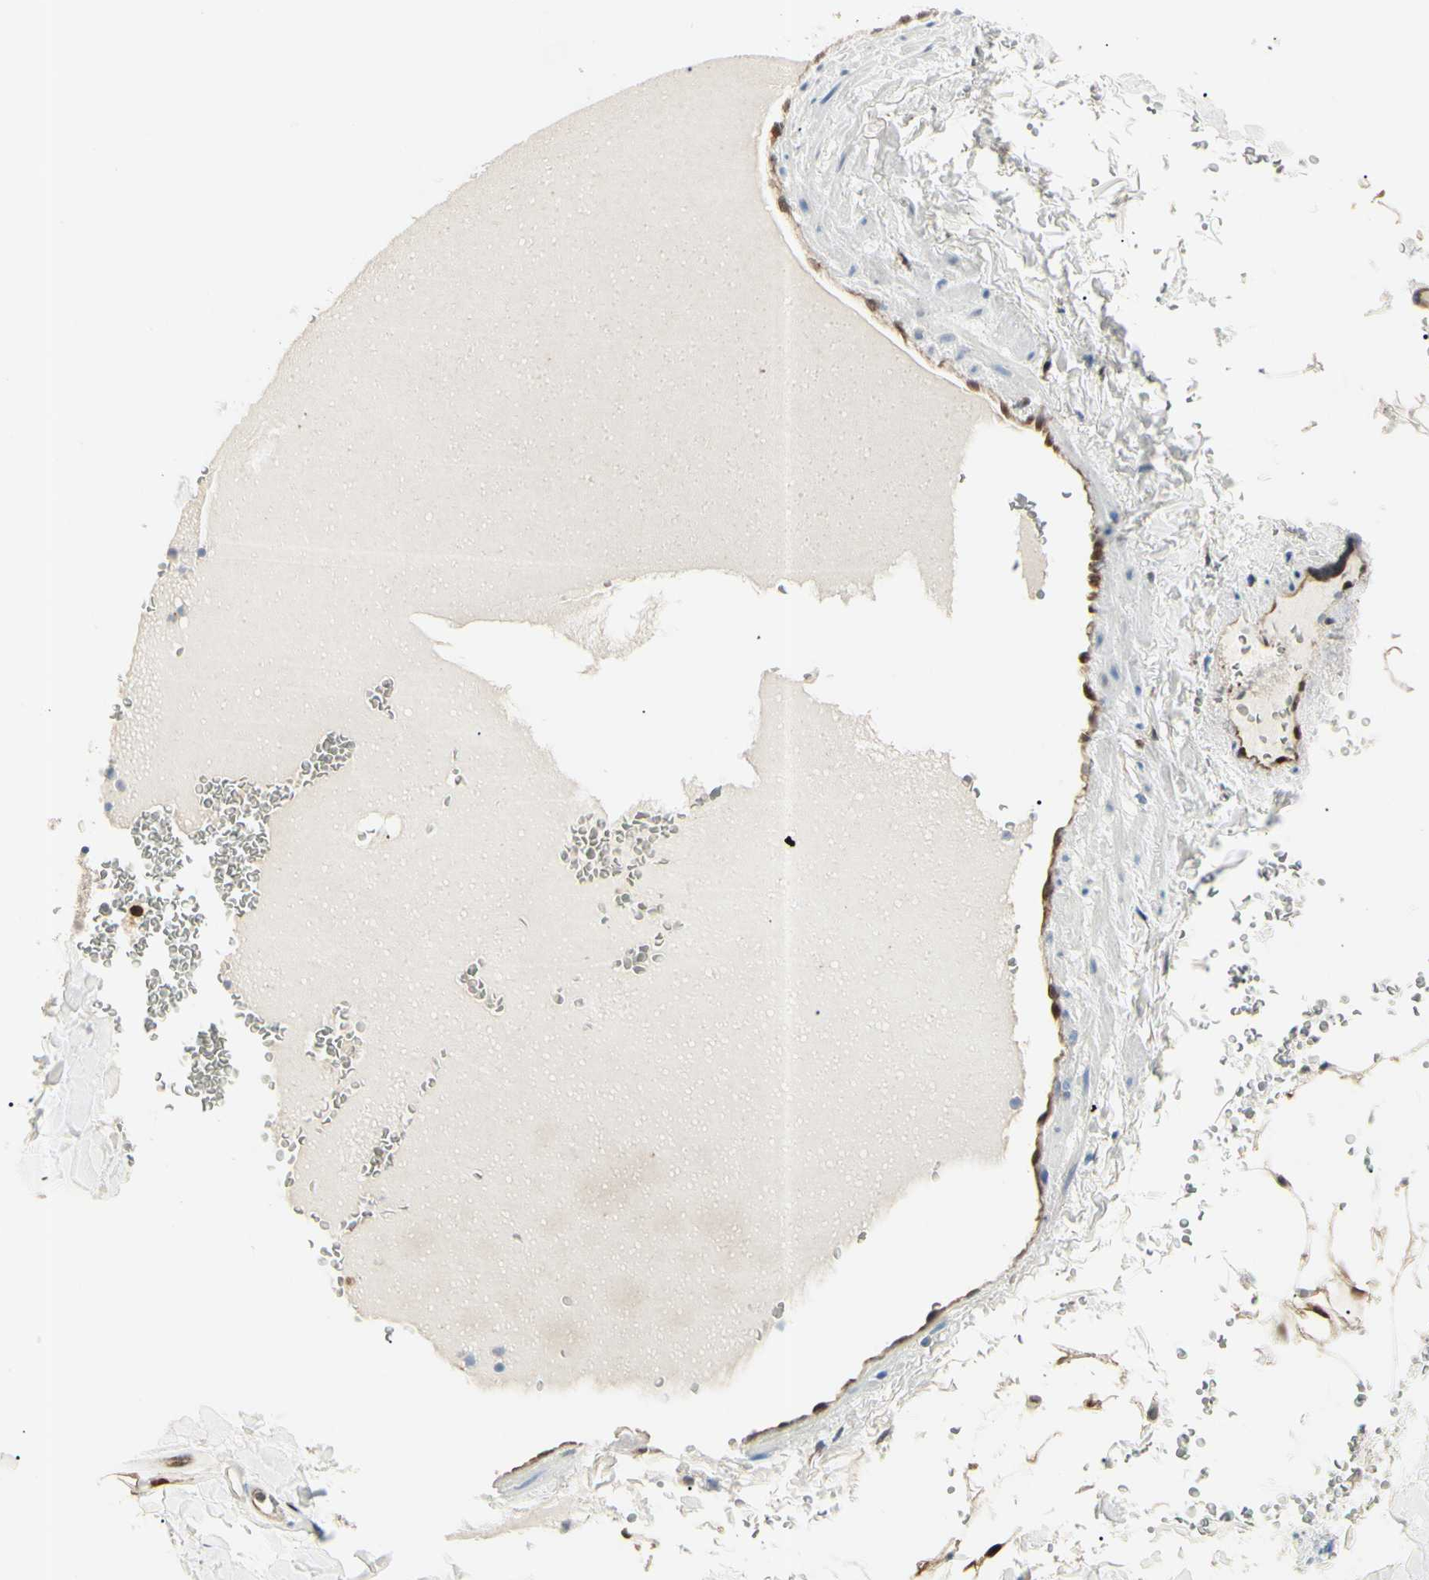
{"staining": {"intensity": "moderate", "quantity": ">75%", "location": "cytoplasmic/membranous,nuclear"}, "tissue": "adipose tissue", "cell_type": "Adipocytes", "image_type": "normal", "snomed": [{"axis": "morphology", "description": "Normal tissue, NOS"}, {"axis": "topography", "description": "Peripheral nerve tissue"}], "caption": "Brown immunohistochemical staining in benign human adipose tissue demonstrates moderate cytoplasmic/membranous,nuclear staining in about >75% of adipocytes. The staining was performed using DAB (3,3'-diaminobenzidine), with brown indicating positive protein expression. Nuclei are stained blue with hematoxylin.", "gene": "AKR1C3", "patient": {"sex": "male", "age": 70}}